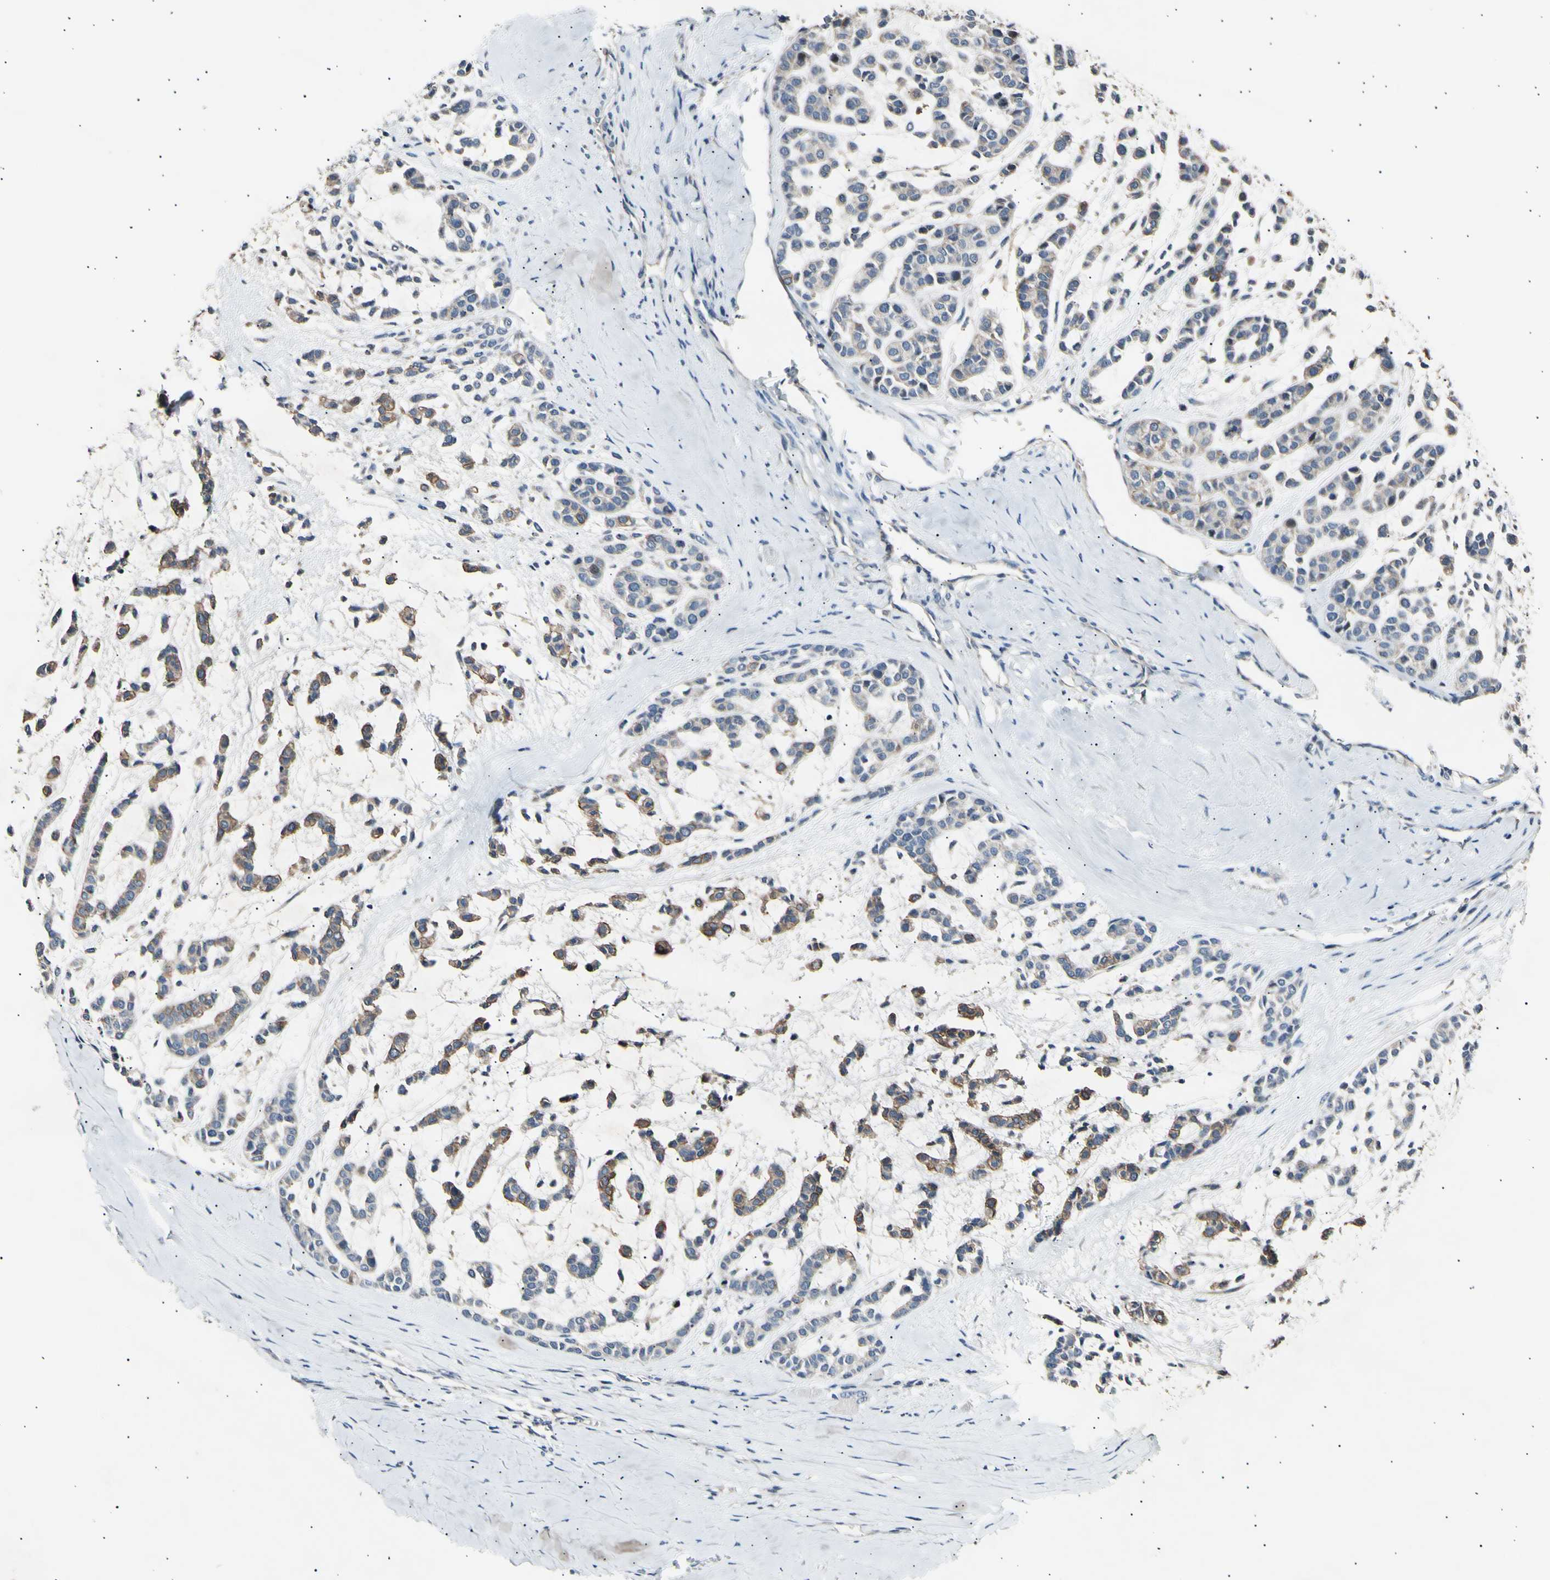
{"staining": {"intensity": "moderate", "quantity": "25%-75%", "location": "cytoplasmic/membranous"}, "tissue": "head and neck cancer", "cell_type": "Tumor cells", "image_type": "cancer", "snomed": [{"axis": "morphology", "description": "Adenocarcinoma, NOS"}, {"axis": "morphology", "description": "Adenoma, NOS"}, {"axis": "topography", "description": "Head-Neck"}], "caption": "Protein staining of adenocarcinoma (head and neck) tissue displays moderate cytoplasmic/membranous staining in about 25%-75% of tumor cells.", "gene": "ITGA6", "patient": {"sex": "female", "age": 55}}